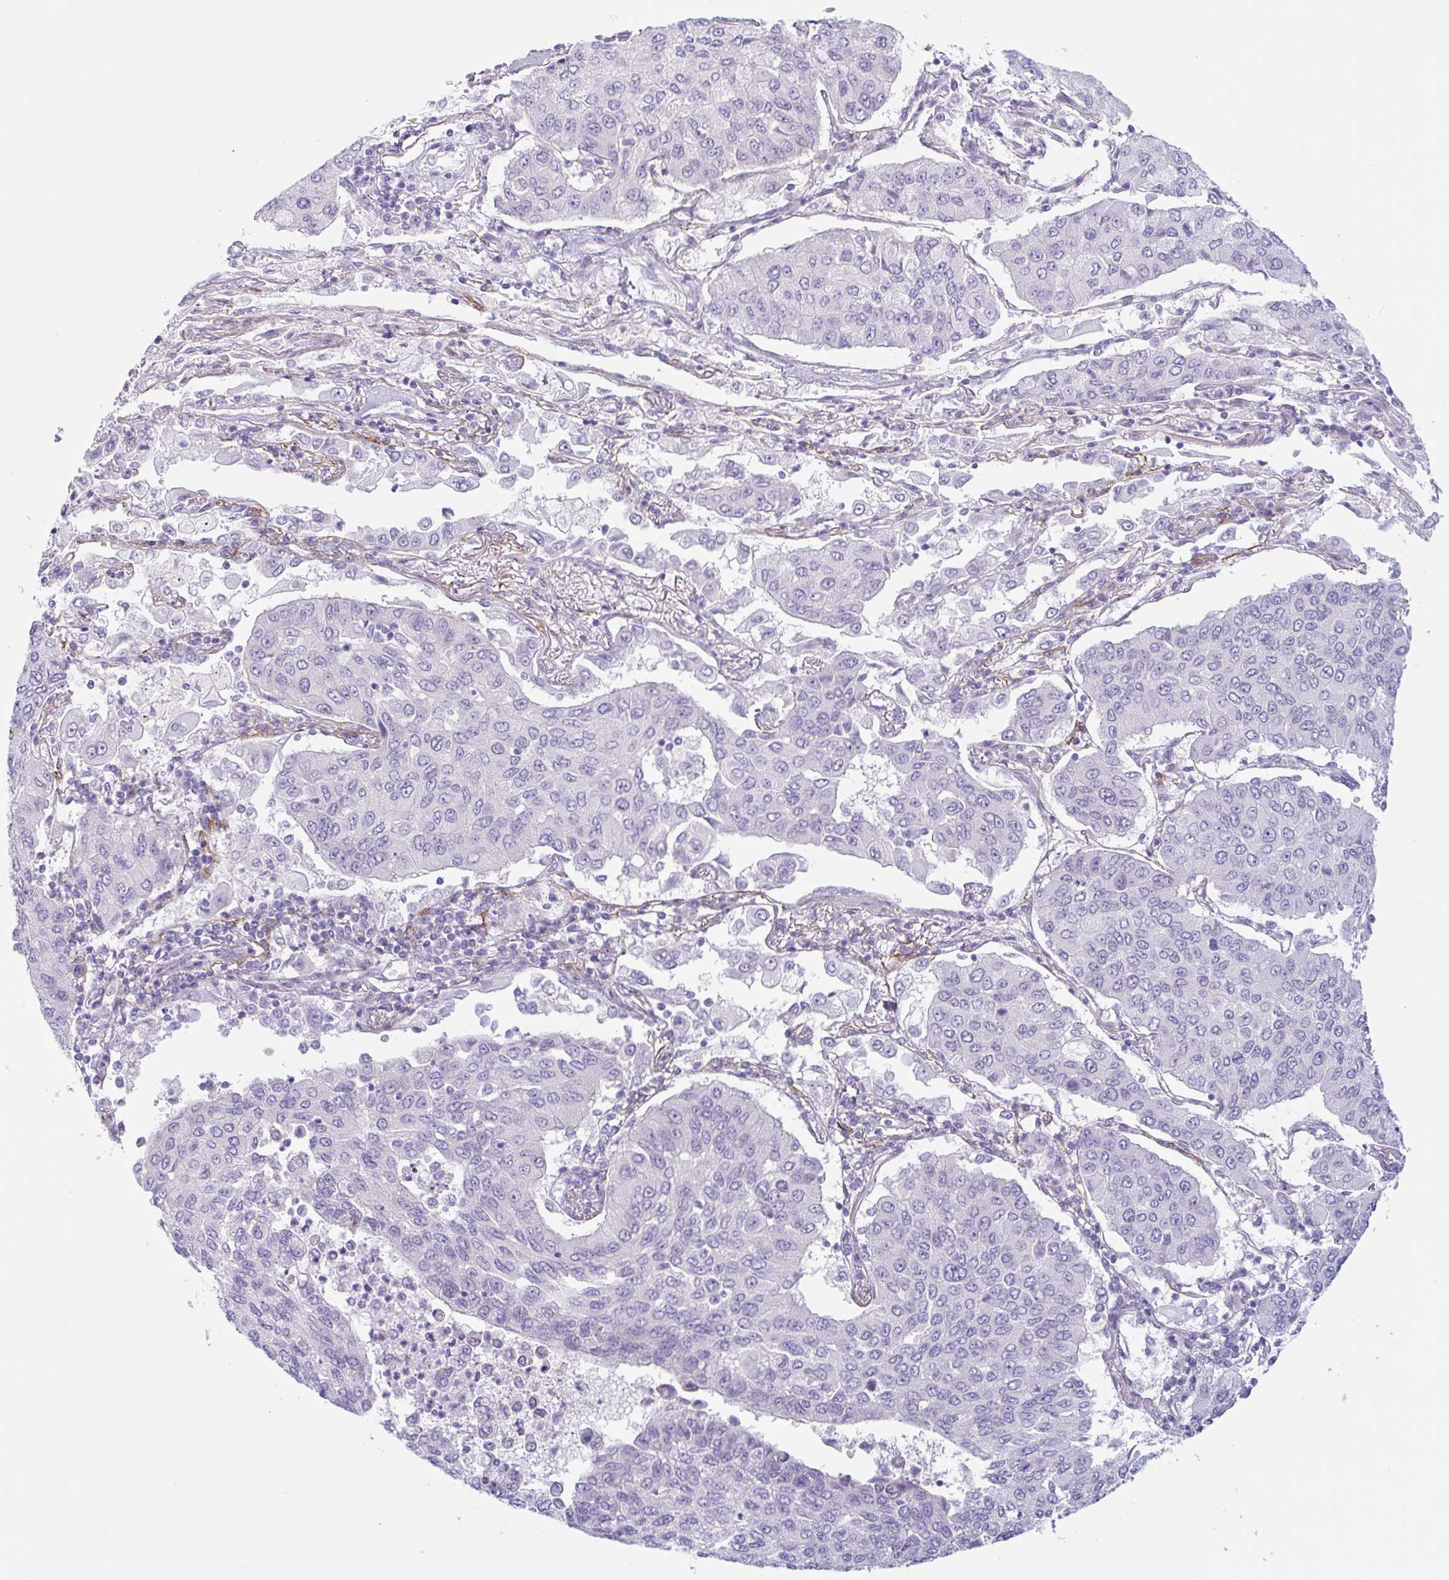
{"staining": {"intensity": "negative", "quantity": "none", "location": "none"}, "tissue": "lung cancer", "cell_type": "Tumor cells", "image_type": "cancer", "snomed": [{"axis": "morphology", "description": "Squamous cell carcinoma, NOS"}, {"axis": "topography", "description": "Lung"}], "caption": "An IHC micrograph of lung squamous cell carcinoma is shown. There is no staining in tumor cells of lung squamous cell carcinoma. Brightfield microscopy of immunohistochemistry stained with DAB (3,3'-diaminobenzidine) (brown) and hematoxylin (blue), captured at high magnification.", "gene": "MYH10", "patient": {"sex": "male", "age": 74}}